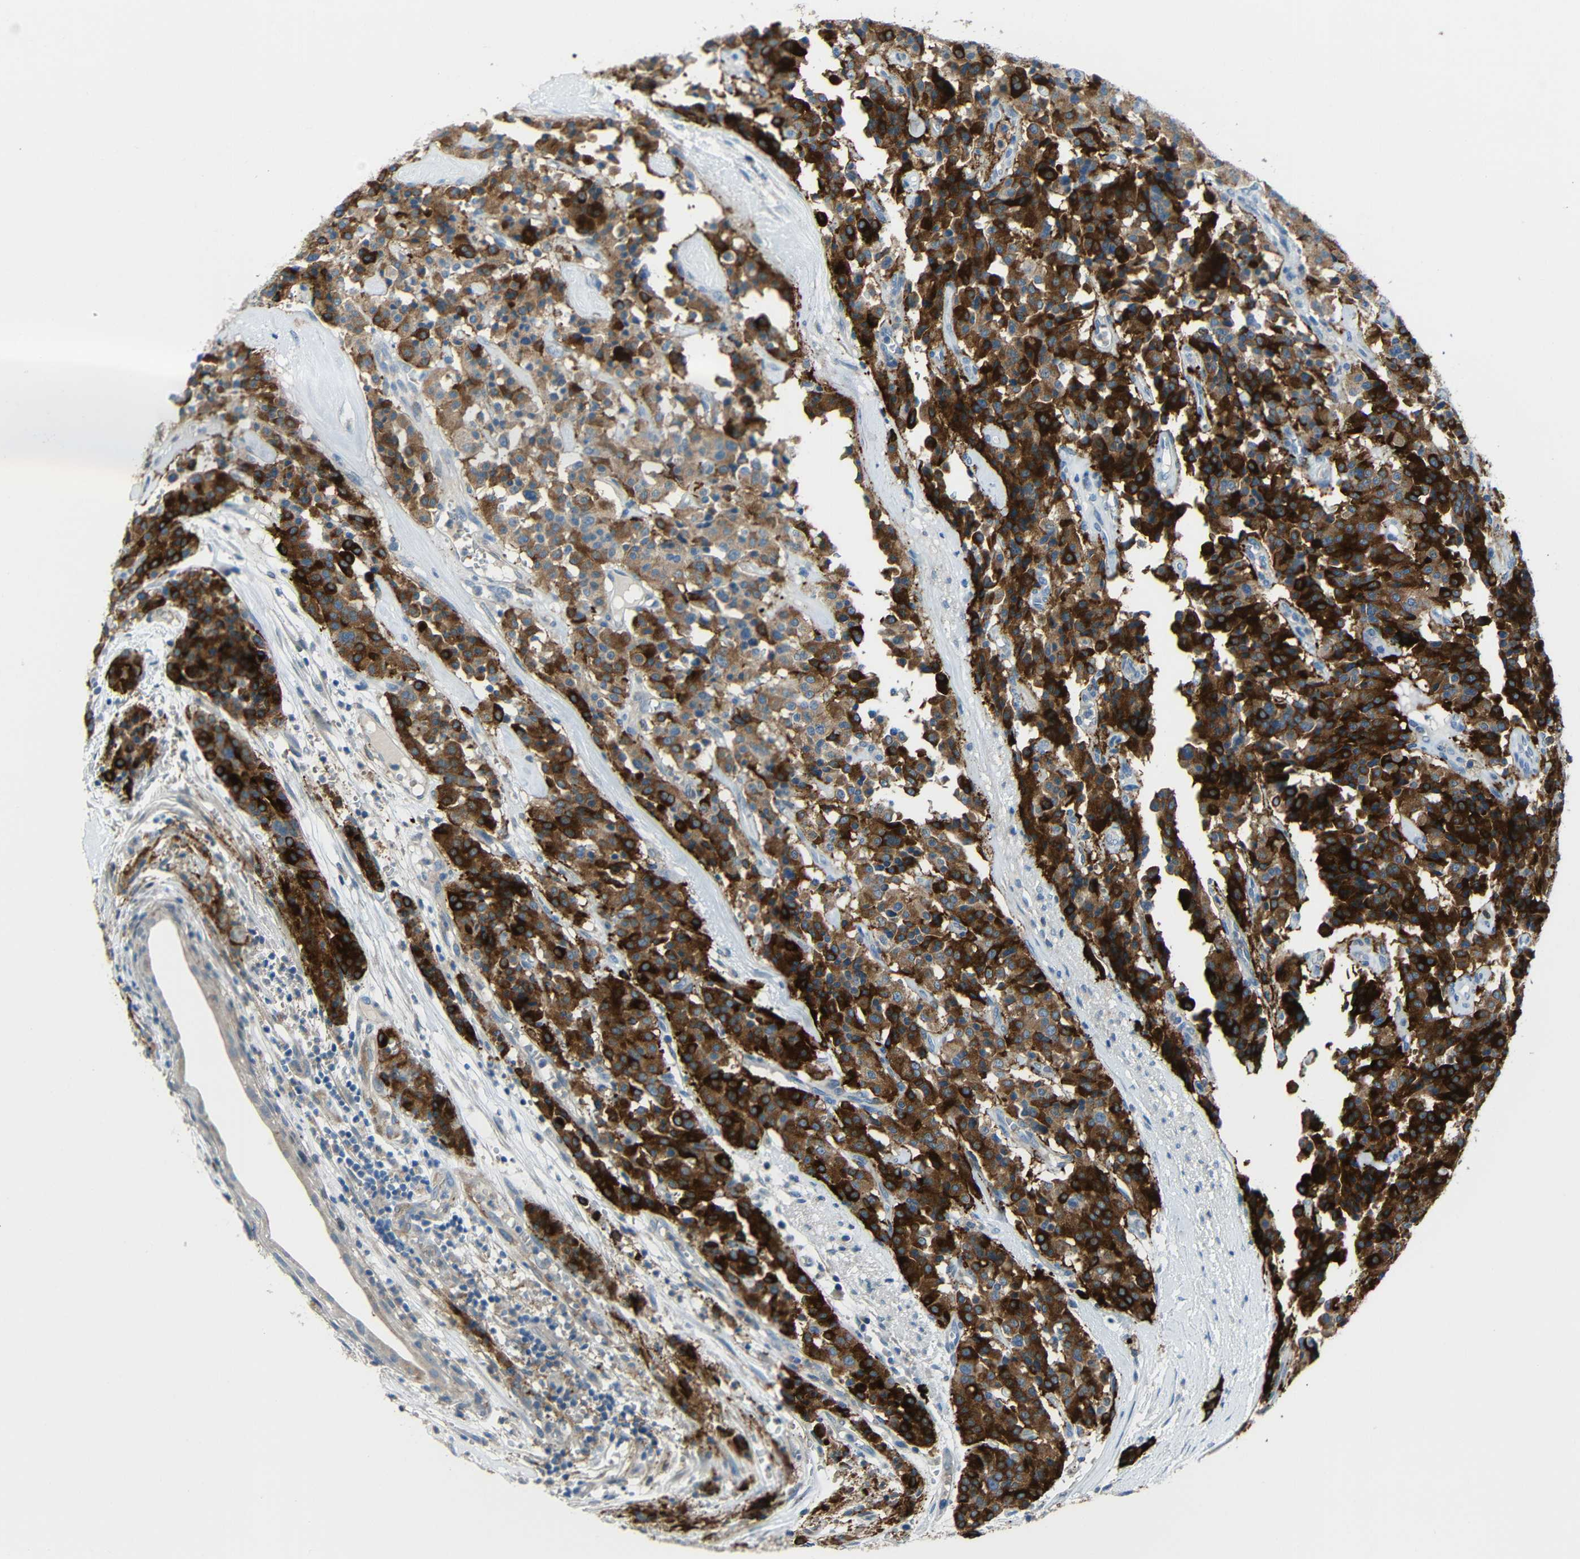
{"staining": {"intensity": "strong", "quantity": "25%-75%", "location": "cytoplasmic/membranous"}, "tissue": "carcinoid", "cell_type": "Tumor cells", "image_type": "cancer", "snomed": [{"axis": "morphology", "description": "Carcinoid, malignant, NOS"}, {"axis": "topography", "description": "Lung"}], "caption": "Immunohistochemical staining of human carcinoid shows strong cytoplasmic/membranous protein staining in approximately 25%-75% of tumor cells.", "gene": "DCLK1", "patient": {"sex": "male", "age": 30}}